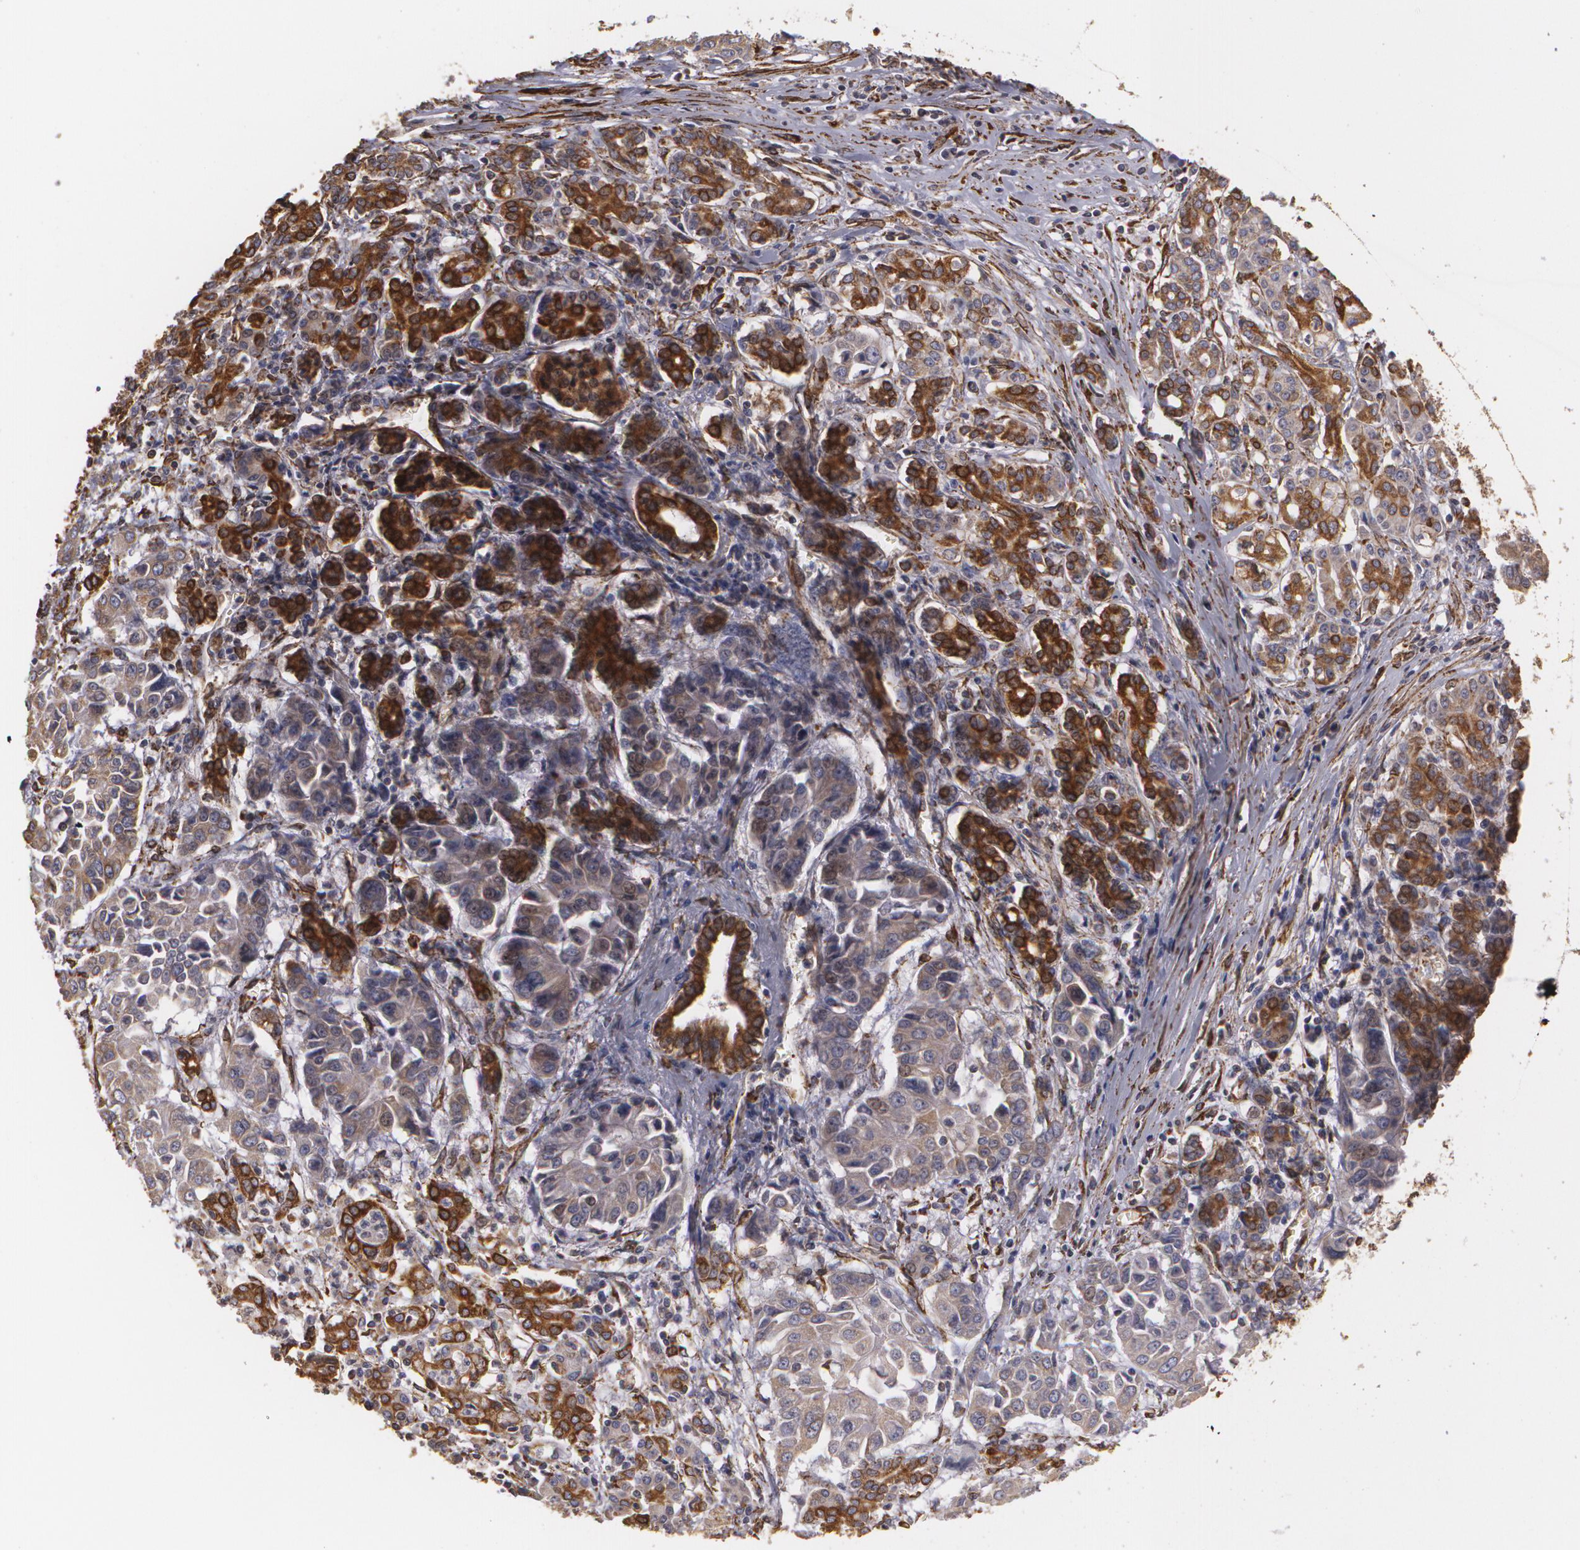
{"staining": {"intensity": "strong", "quantity": ">75%", "location": "cytoplasmic/membranous"}, "tissue": "pancreatic cancer", "cell_type": "Tumor cells", "image_type": "cancer", "snomed": [{"axis": "morphology", "description": "Adenocarcinoma, NOS"}, {"axis": "topography", "description": "Pancreas"}], "caption": "Strong cytoplasmic/membranous staining is seen in approximately >75% of tumor cells in pancreatic cancer.", "gene": "CYB5R3", "patient": {"sex": "female", "age": 52}}